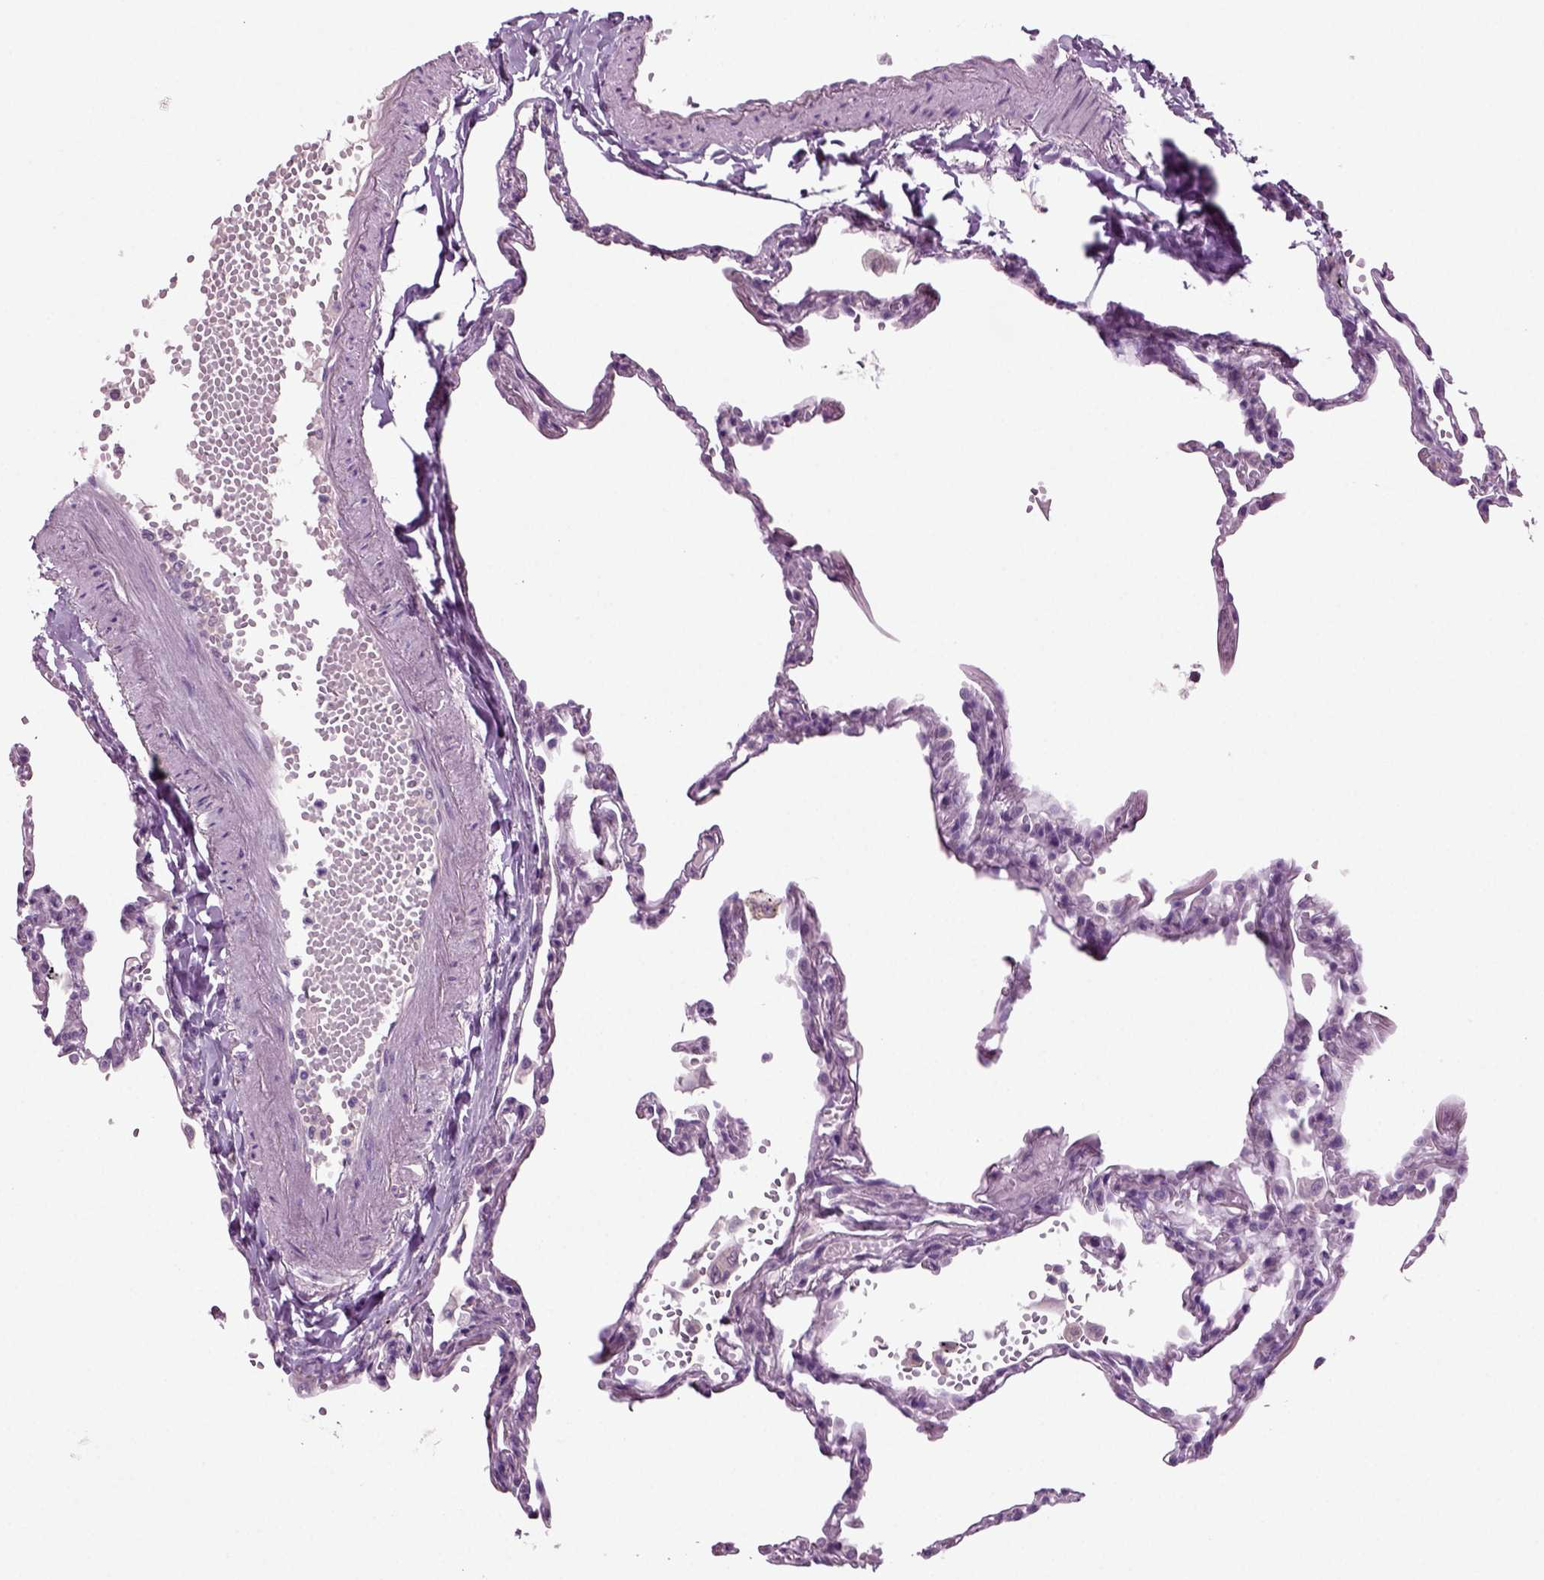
{"staining": {"intensity": "negative", "quantity": "none", "location": "none"}, "tissue": "lung", "cell_type": "Alveolar cells", "image_type": "normal", "snomed": [{"axis": "morphology", "description": "Normal tissue, NOS"}, {"axis": "topography", "description": "Lung"}], "caption": "This image is of benign lung stained with IHC to label a protein in brown with the nuclei are counter-stained blue. There is no positivity in alveolar cells.", "gene": "COL9A2", "patient": {"sex": "male", "age": 78}}